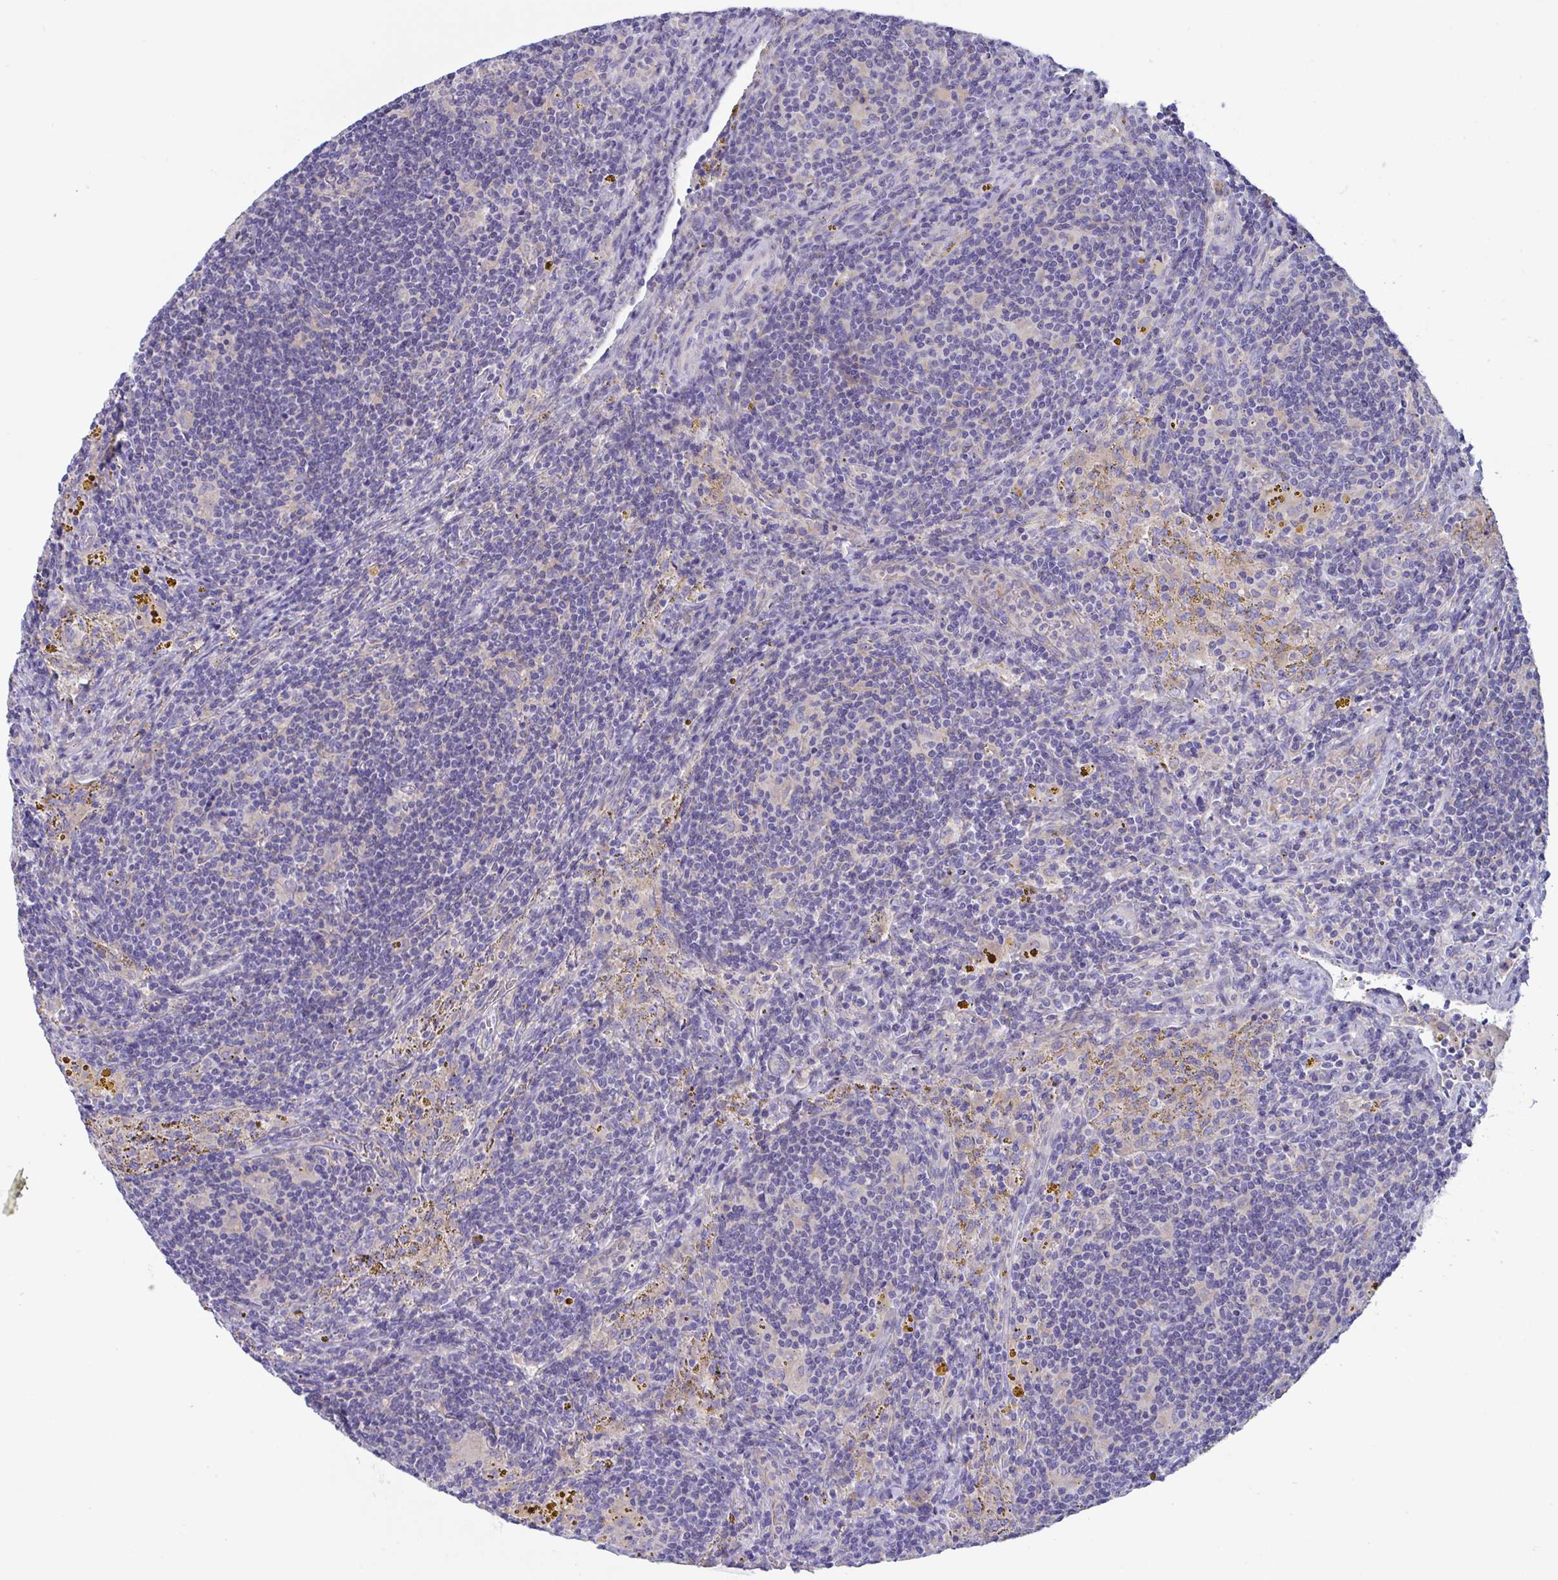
{"staining": {"intensity": "negative", "quantity": "none", "location": "none"}, "tissue": "lymphoma", "cell_type": "Tumor cells", "image_type": "cancer", "snomed": [{"axis": "morphology", "description": "Malignant lymphoma, non-Hodgkin's type, Low grade"}, {"axis": "topography", "description": "Spleen"}], "caption": "This is a photomicrograph of immunohistochemistry (IHC) staining of low-grade malignant lymphoma, non-Hodgkin's type, which shows no staining in tumor cells. (Brightfield microscopy of DAB immunohistochemistry (IHC) at high magnification).", "gene": "OXLD1", "patient": {"sex": "female", "age": 70}}